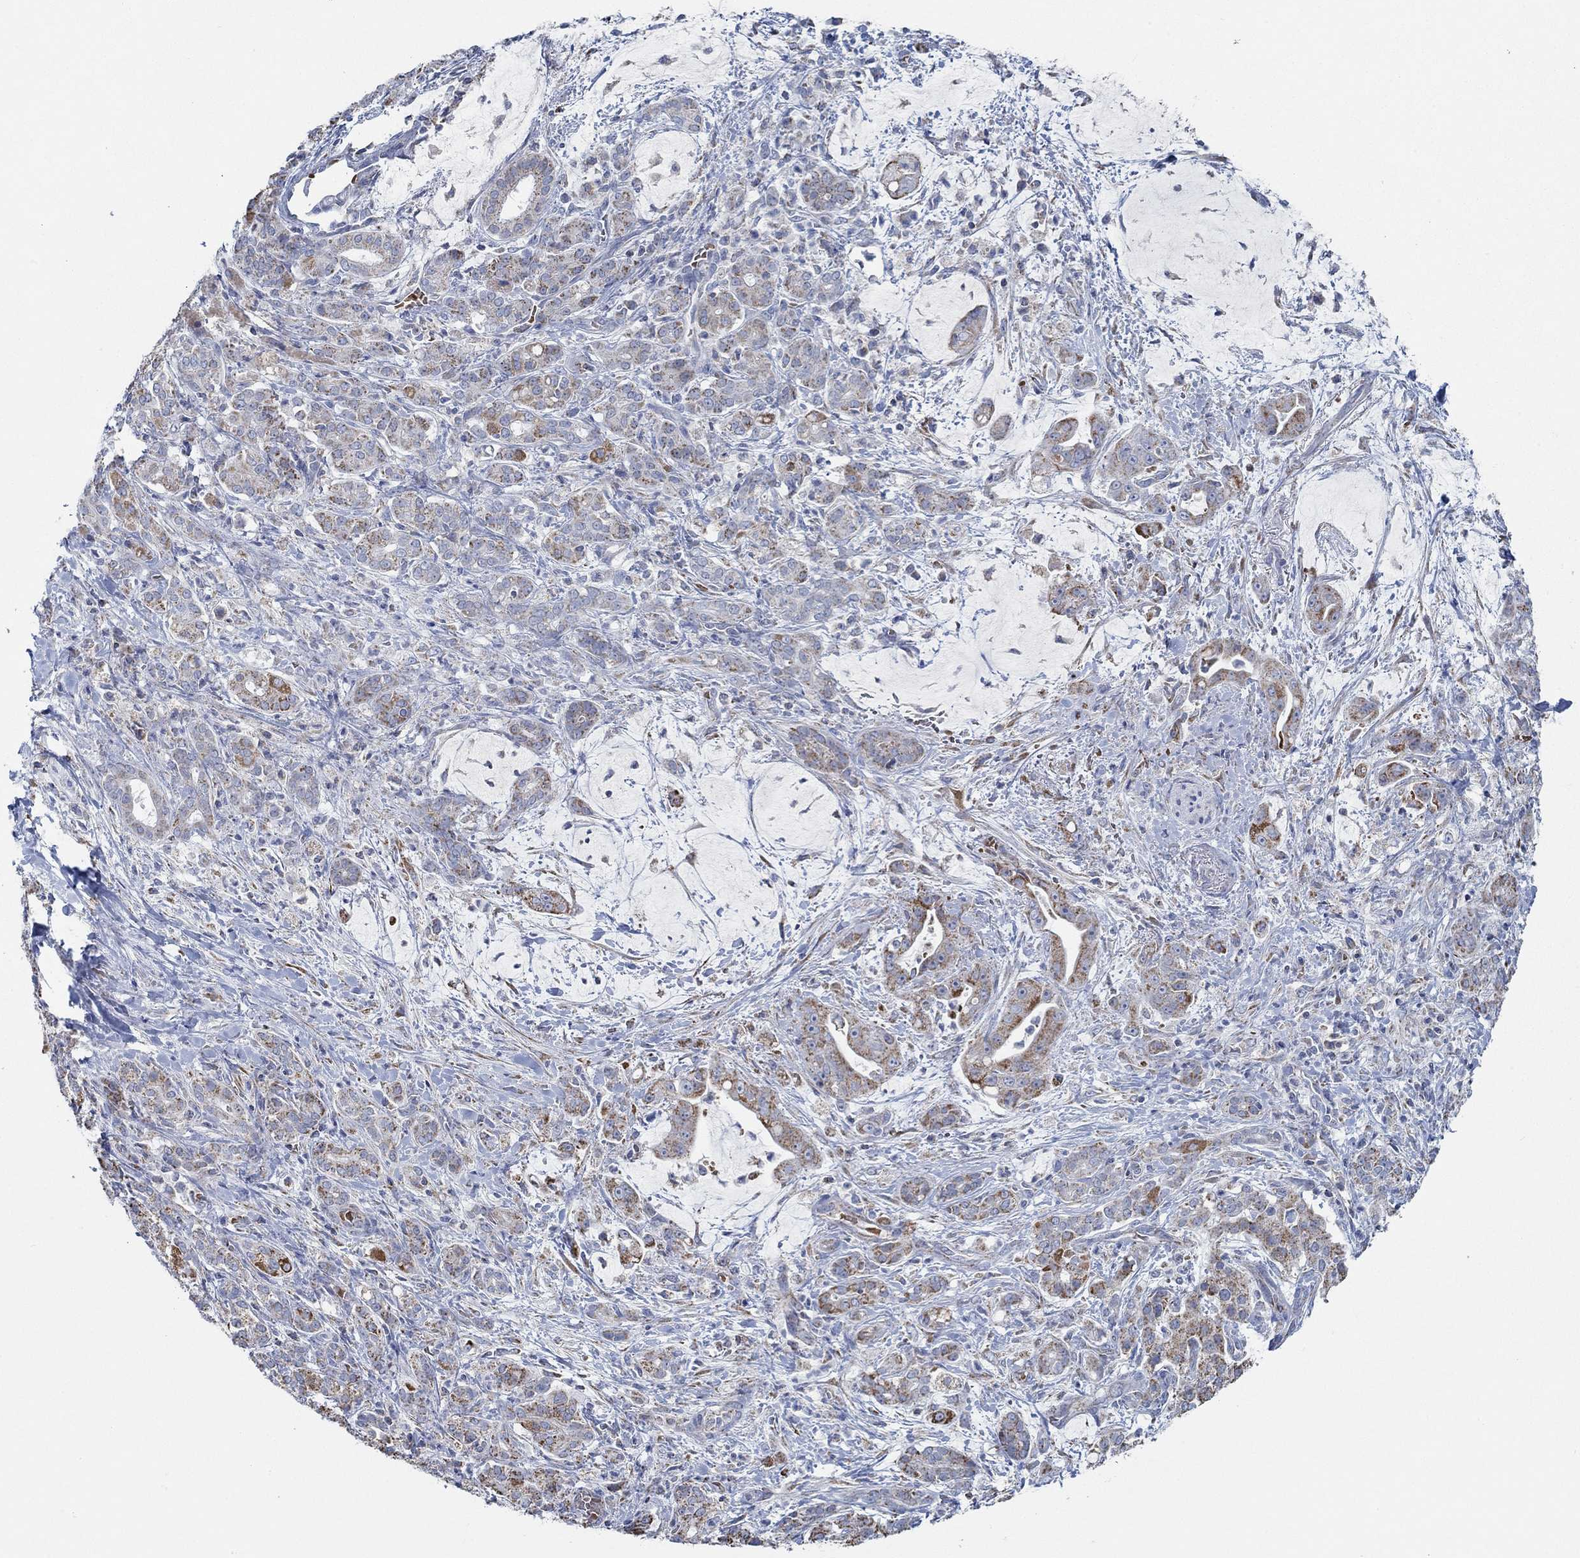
{"staining": {"intensity": "strong", "quantity": "25%-75%", "location": "cytoplasmic/membranous"}, "tissue": "pancreatic cancer", "cell_type": "Tumor cells", "image_type": "cancer", "snomed": [{"axis": "morphology", "description": "Normal tissue, NOS"}, {"axis": "morphology", "description": "Inflammation, NOS"}, {"axis": "morphology", "description": "Adenocarcinoma, NOS"}, {"axis": "topography", "description": "Pancreas"}], "caption": "Immunohistochemical staining of adenocarcinoma (pancreatic) exhibits high levels of strong cytoplasmic/membranous expression in approximately 25%-75% of tumor cells.", "gene": "GLOD5", "patient": {"sex": "male", "age": 57}}